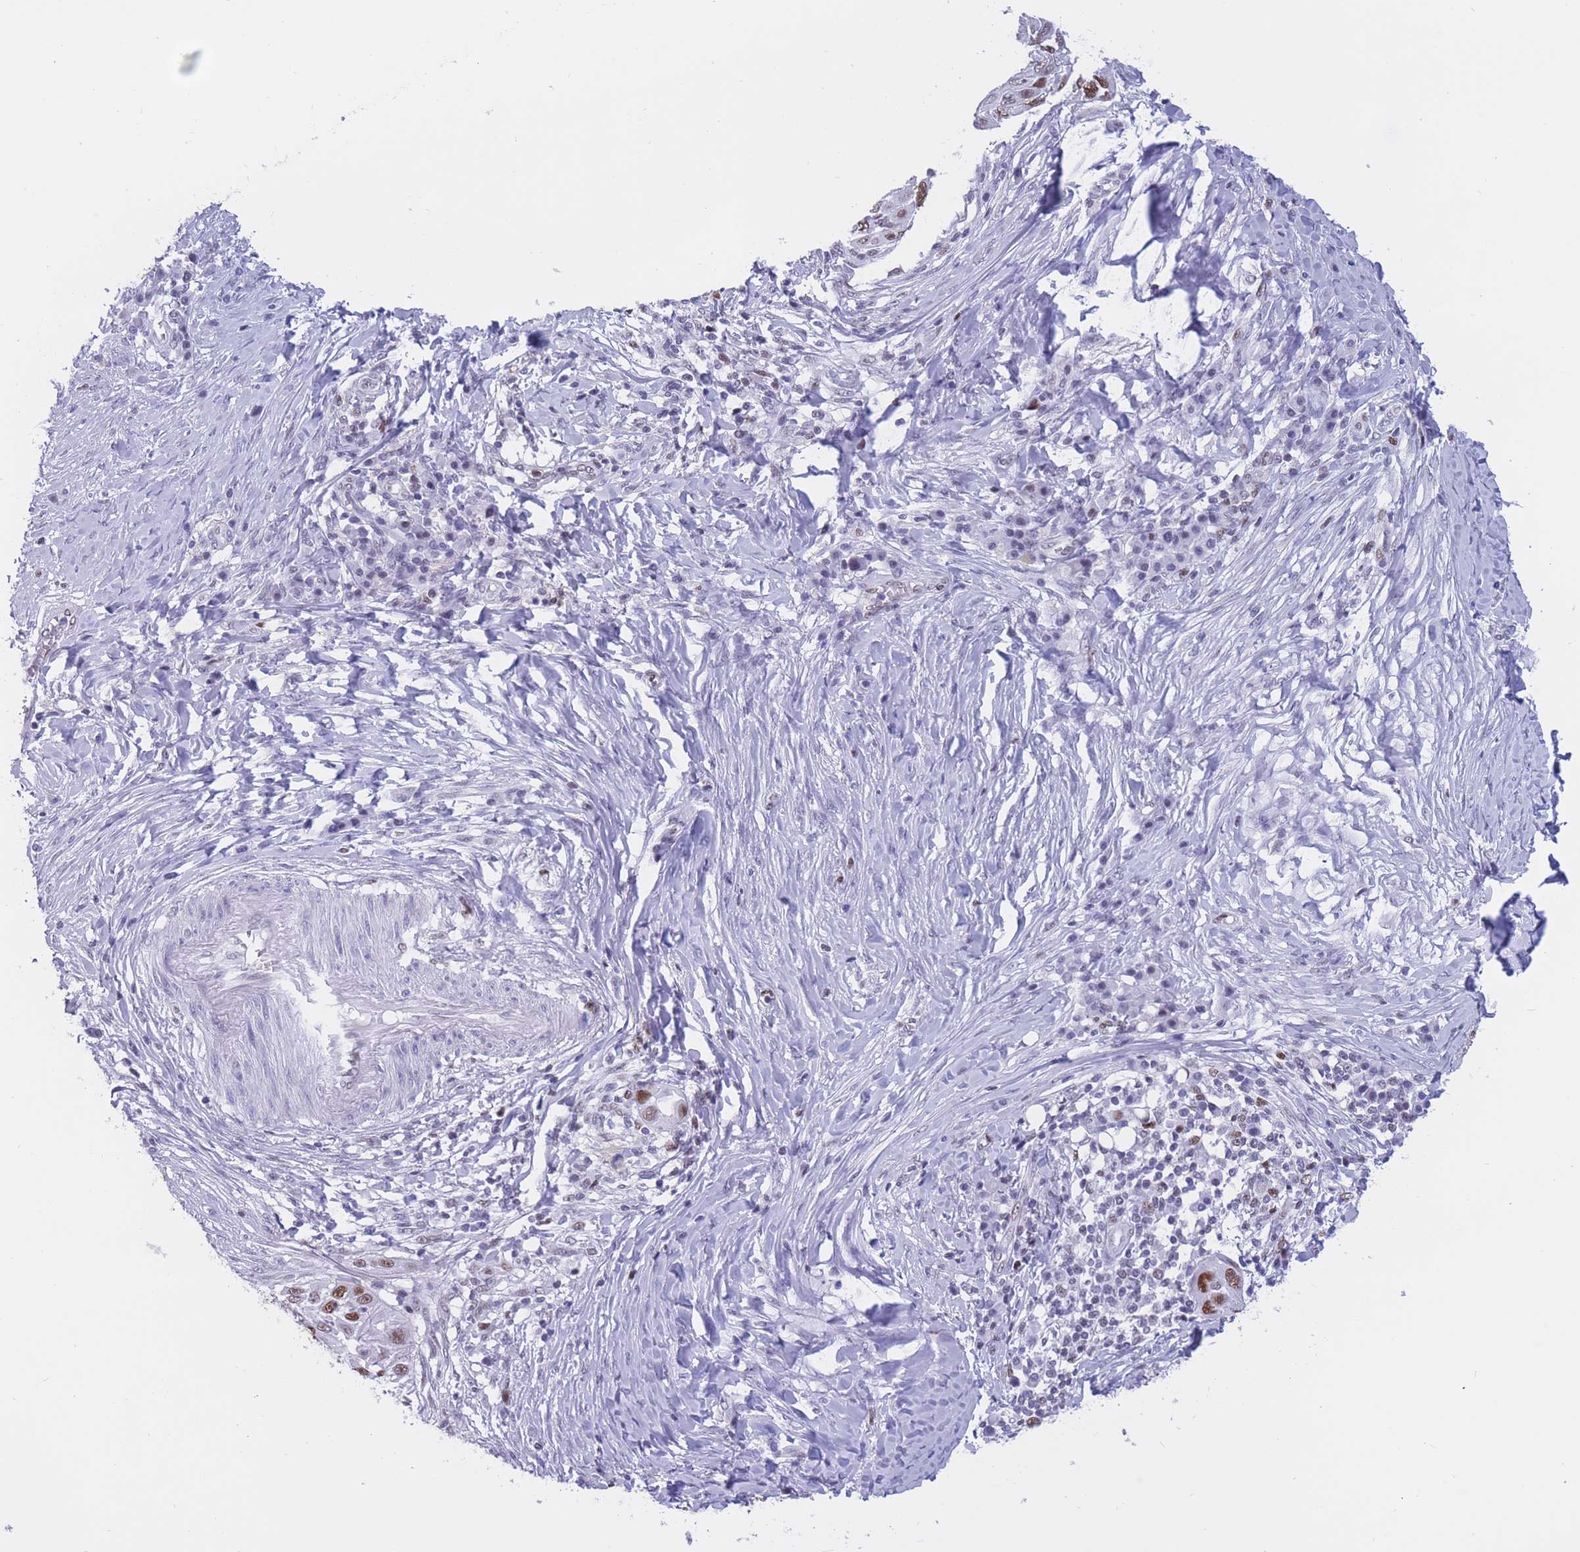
{"staining": {"intensity": "moderate", "quantity": ">75%", "location": "nuclear"}, "tissue": "skin cancer", "cell_type": "Tumor cells", "image_type": "cancer", "snomed": [{"axis": "morphology", "description": "Squamous cell carcinoma, NOS"}, {"axis": "topography", "description": "Skin"}], "caption": "Moderate nuclear positivity for a protein is present in about >75% of tumor cells of skin cancer (squamous cell carcinoma) using IHC.", "gene": "NASP", "patient": {"sex": "female", "age": 44}}